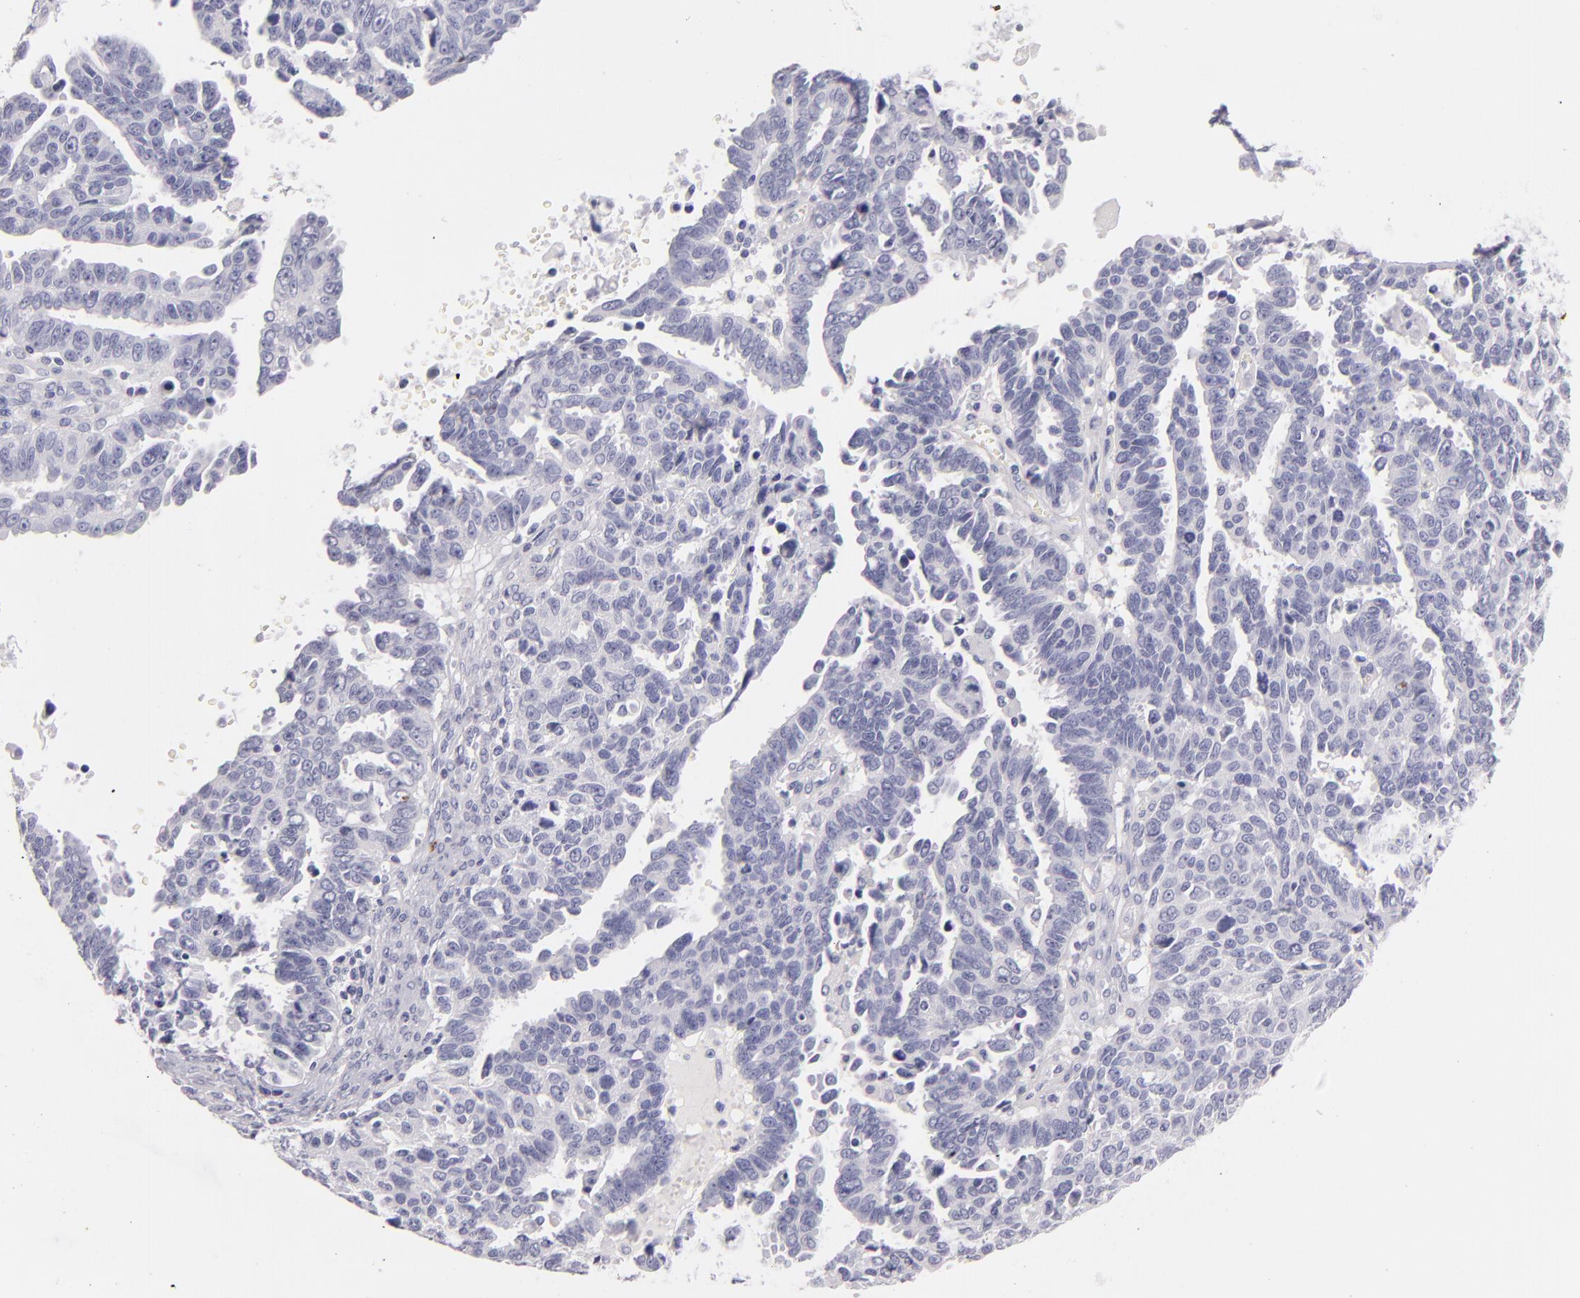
{"staining": {"intensity": "negative", "quantity": "none", "location": "none"}, "tissue": "ovarian cancer", "cell_type": "Tumor cells", "image_type": "cancer", "snomed": [{"axis": "morphology", "description": "Carcinoma, endometroid"}, {"axis": "morphology", "description": "Cystadenocarcinoma, serous, NOS"}, {"axis": "topography", "description": "Ovary"}], "caption": "This is an IHC photomicrograph of serous cystadenocarcinoma (ovarian). There is no positivity in tumor cells.", "gene": "TPSD1", "patient": {"sex": "female", "age": 45}}